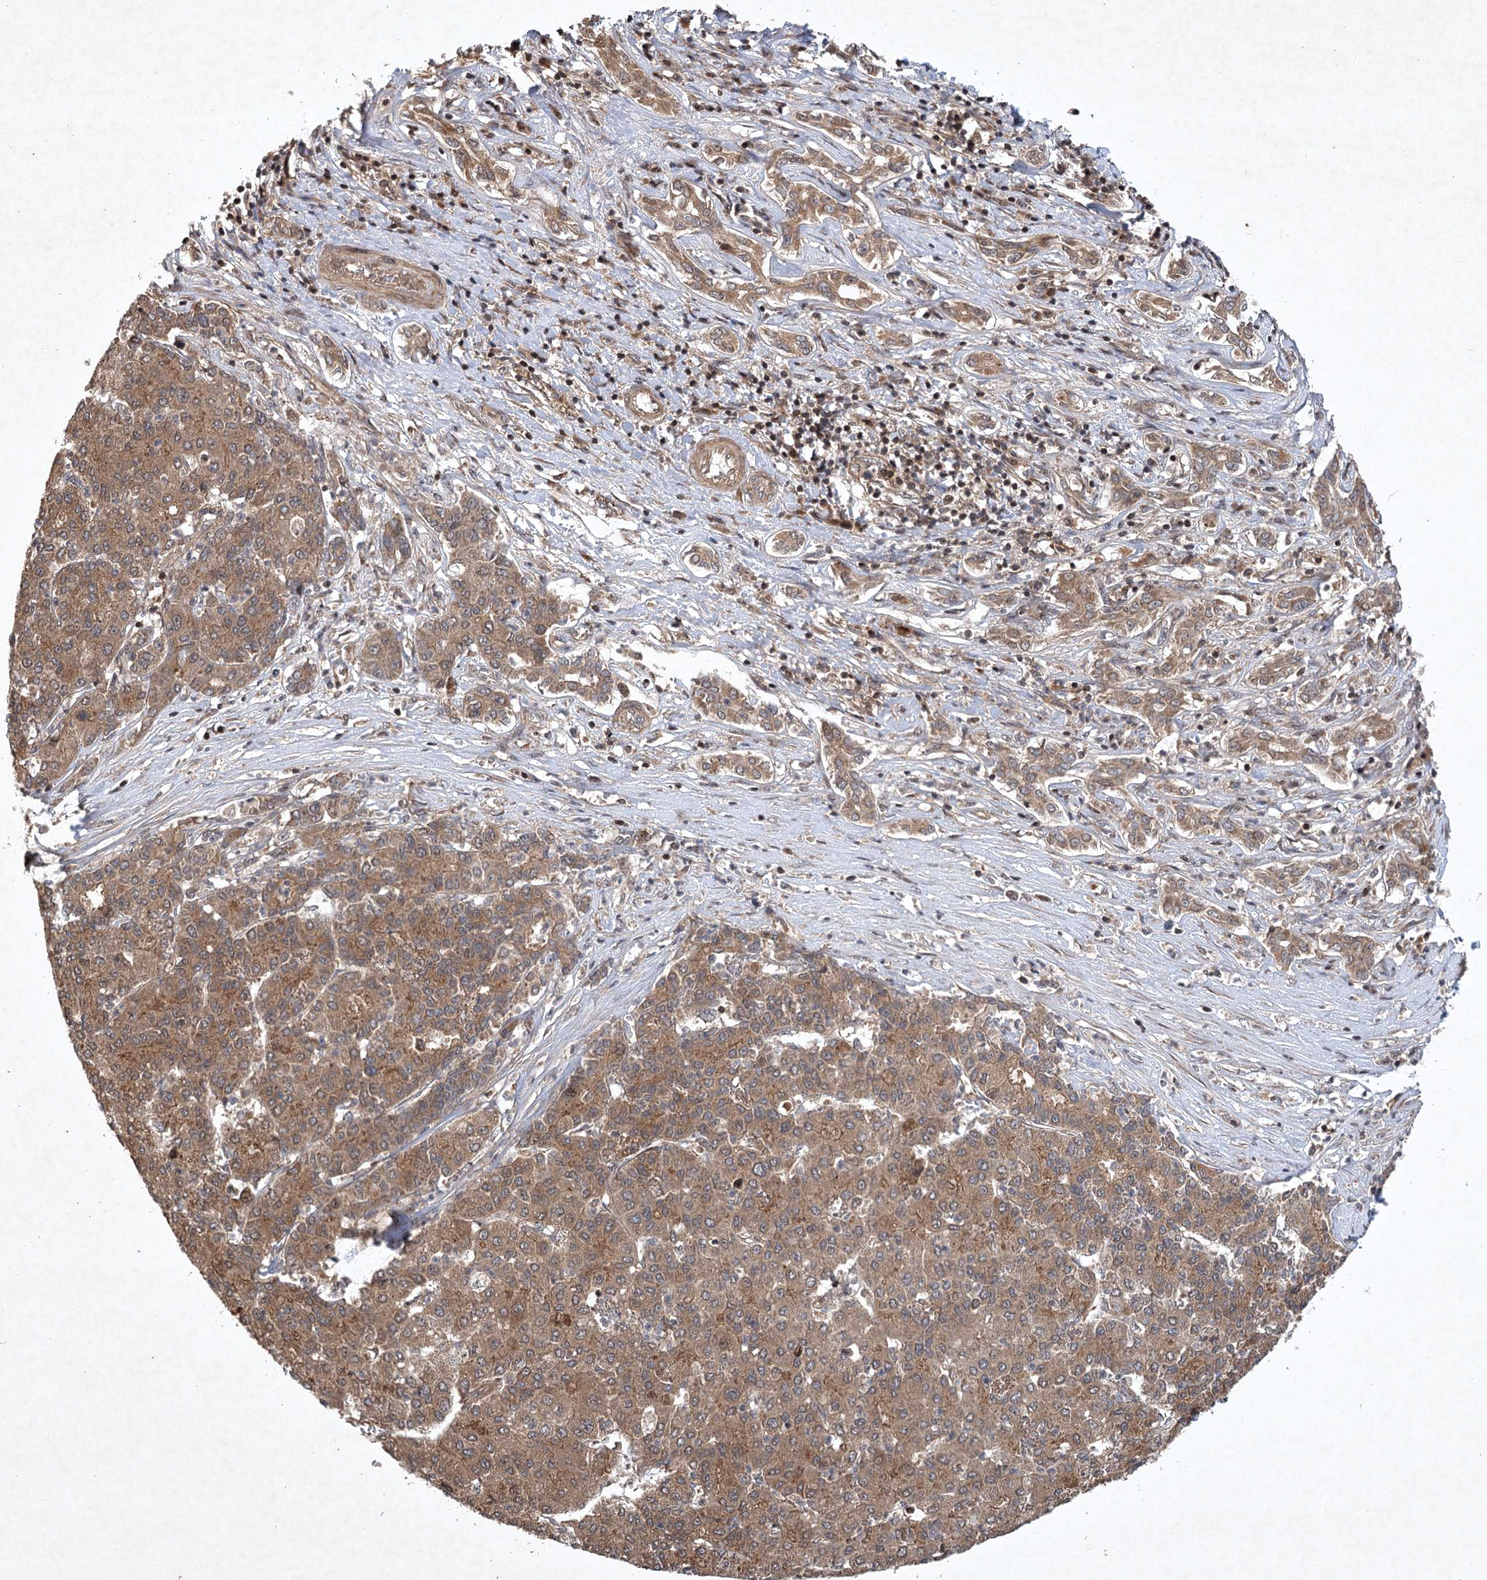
{"staining": {"intensity": "moderate", "quantity": ">75%", "location": "cytoplasmic/membranous"}, "tissue": "liver cancer", "cell_type": "Tumor cells", "image_type": "cancer", "snomed": [{"axis": "morphology", "description": "Carcinoma, Hepatocellular, NOS"}, {"axis": "topography", "description": "Liver"}], "caption": "An immunohistochemistry (IHC) histopathology image of neoplastic tissue is shown. Protein staining in brown shows moderate cytoplasmic/membranous positivity in liver cancer within tumor cells.", "gene": "INSIG2", "patient": {"sex": "male", "age": 65}}